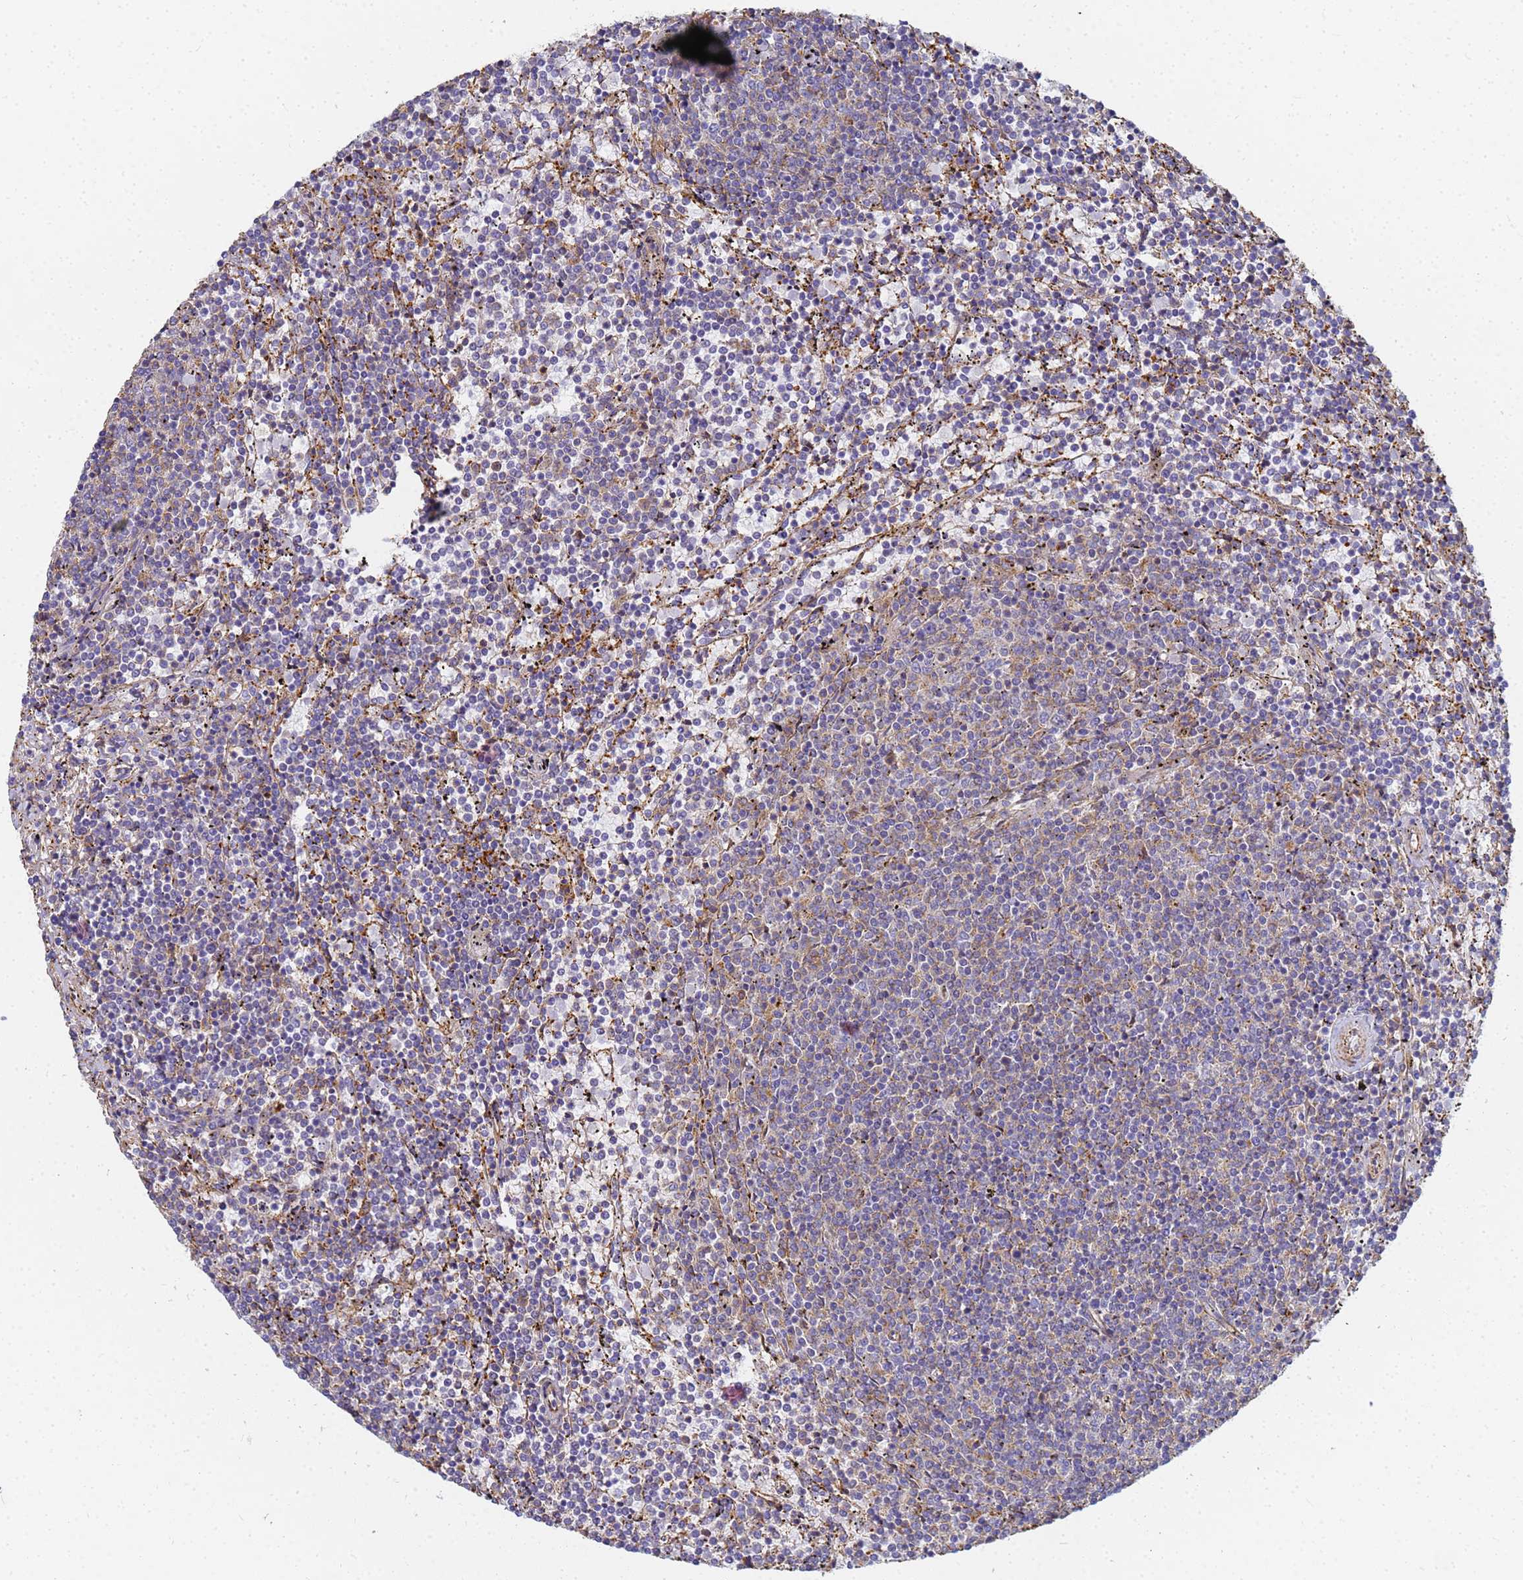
{"staining": {"intensity": "negative", "quantity": "none", "location": "none"}, "tissue": "lymphoma", "cell_type": "Tumor cells", "image_type": "cancer", "snomed": [{"axis": "morphology", "description": "Malignant lymphoma, non-Hodgkin's type, Low grade"}, {"axis": "topography", "description": "Spleen"}], "caption": "The immunohistochemistry micrograph has no significant expression in tumor cells of lymphoma tissue.", "gene": "TPM1", "patient": {"sex": "female", "age": 50}}